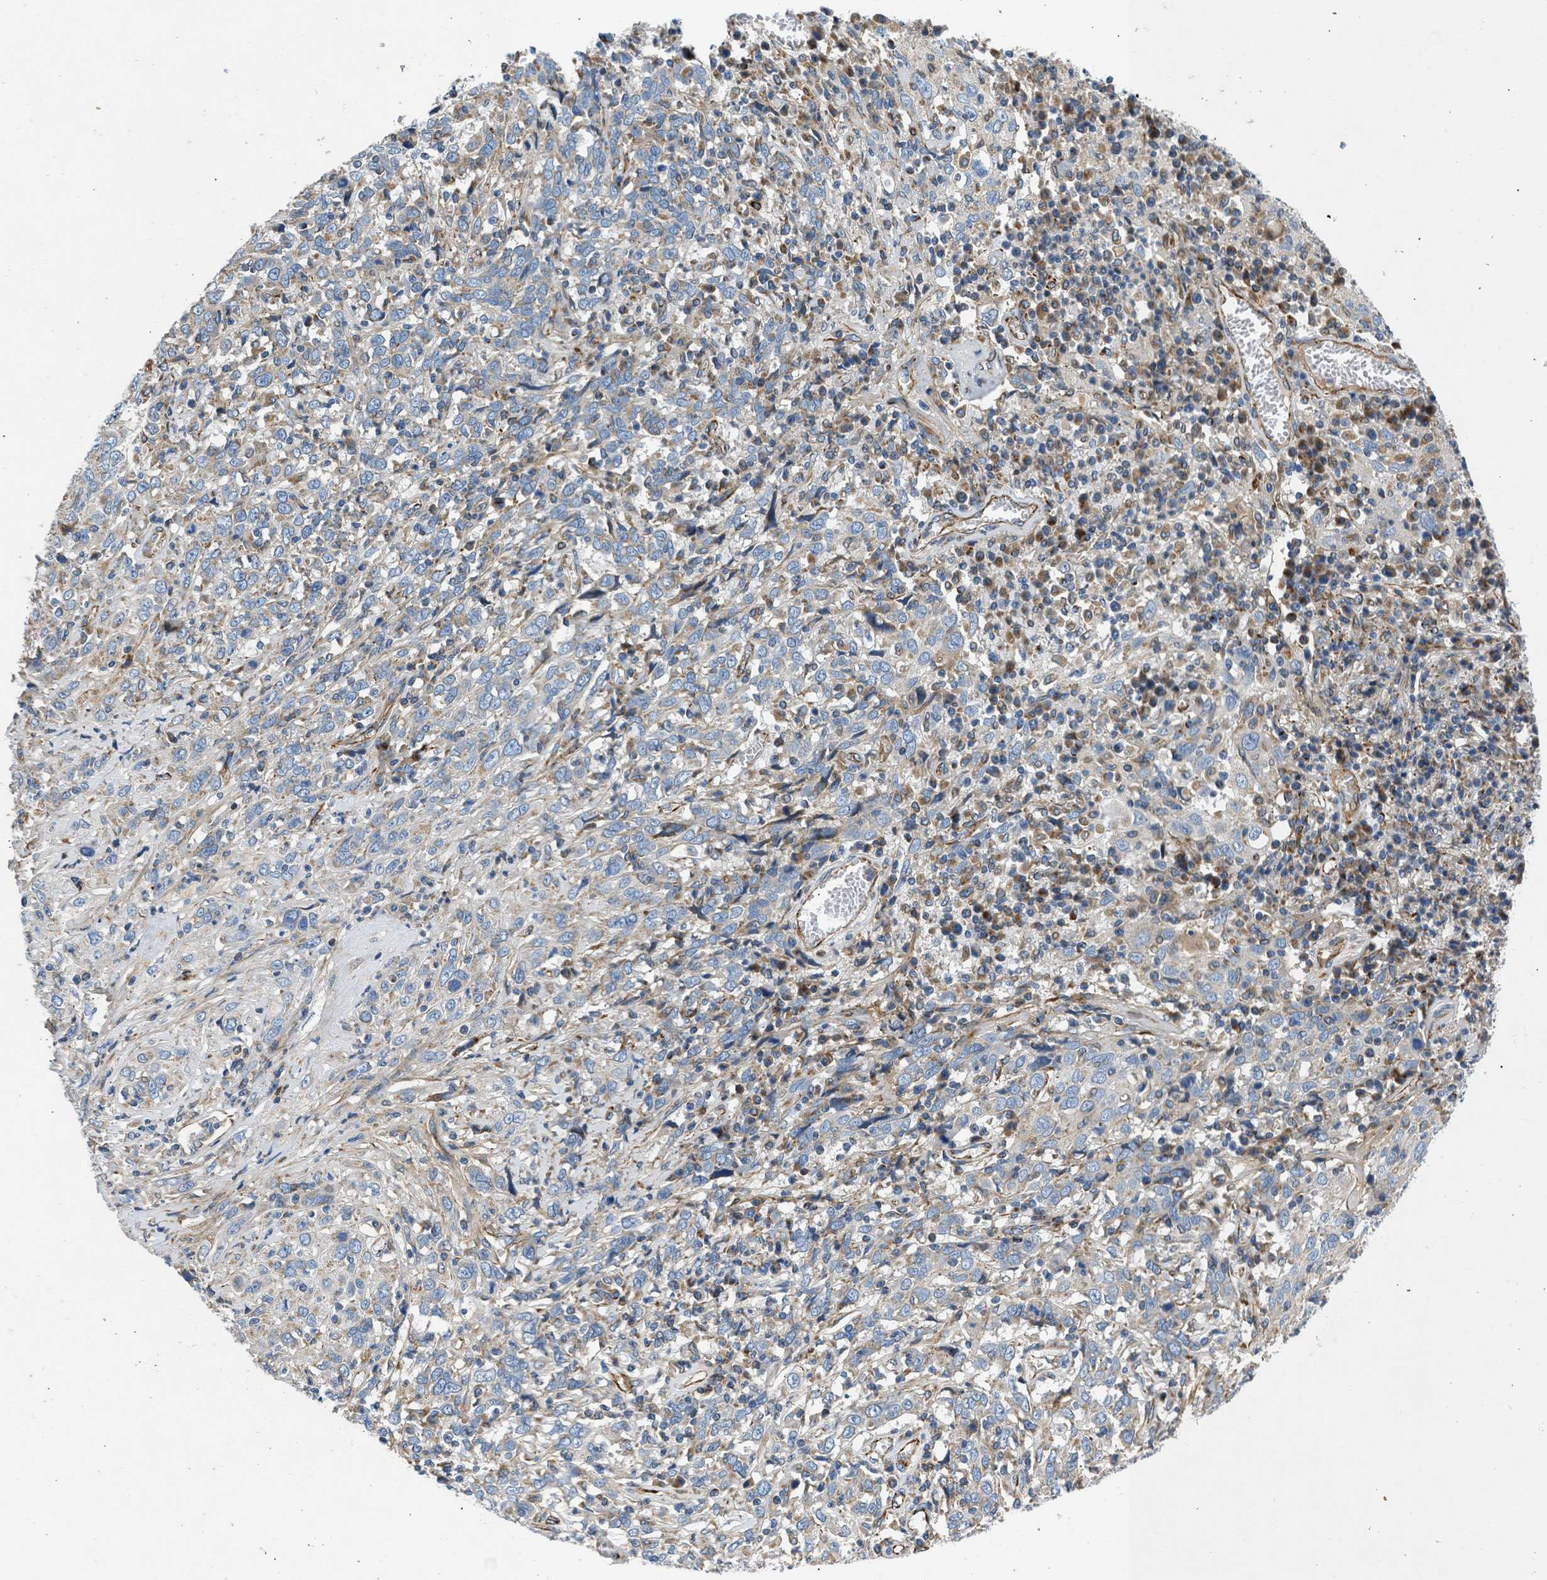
{"staining": {"intensity": "weak", "quantity": "25%-75%", "location": "cytoplasmic/membranous"}, "tissue": "cervical cancer", "cell_type": "Tumor cells", "image_type": "cancer", "snomed": [{"axis": "morphology", "description": "Squamous cell carcinoma, NOS"}, {"axis": "topography", "description": "Cervix"}], "caption": "Immunohistochemistry (IHC) (DAB (3,3'-diaminobenzidine)) staining of cervical squamous cell carcinoma exhibits weak cytoplasmic/membranous protein positivity in approximately 25%-75% of tumor cells.", "gene": "ULK4", "patient": {"sex": "female", "age": 46}}